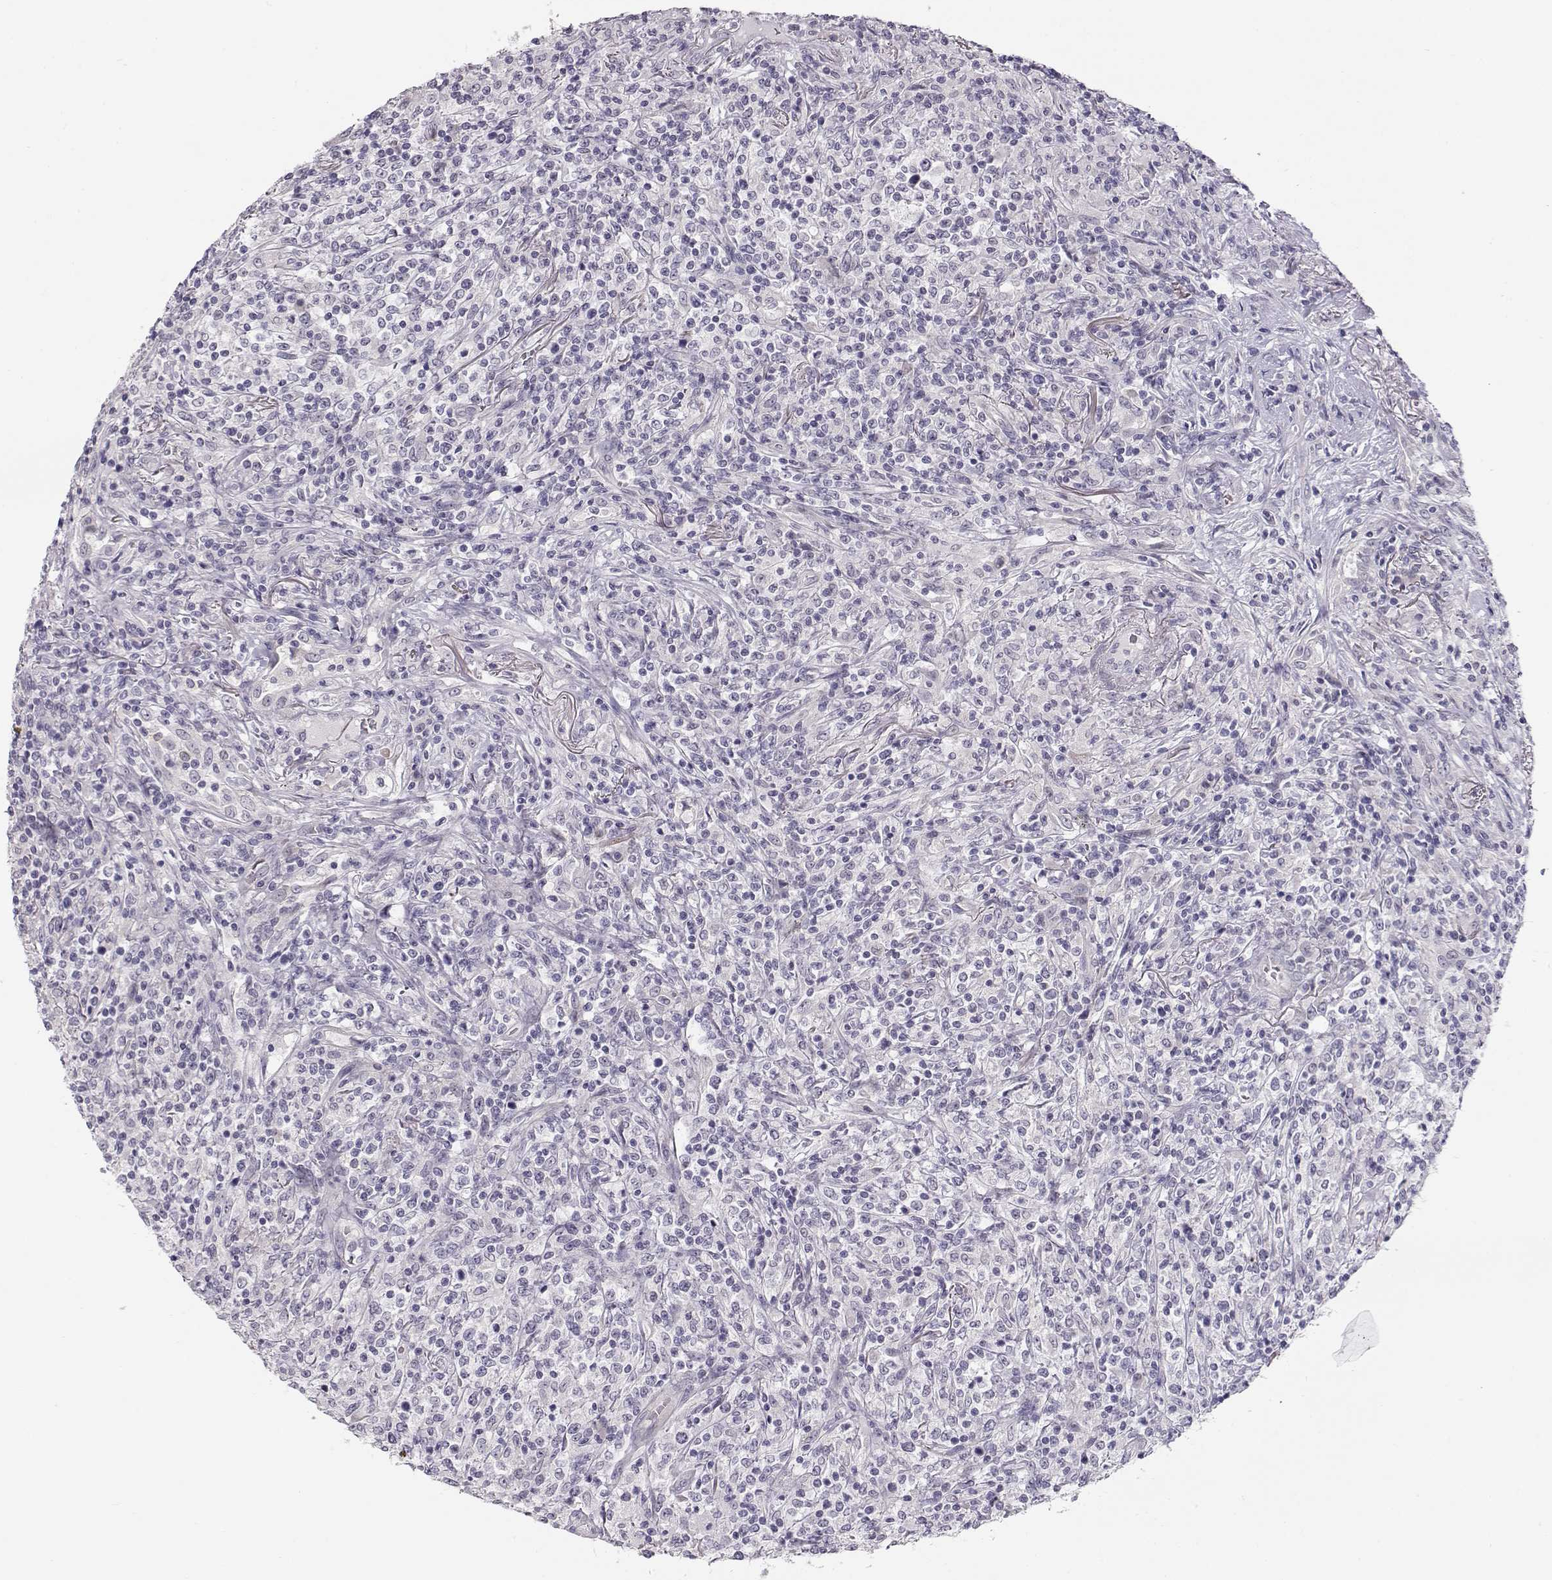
{"staining": {"intensity": "negative", "quantity": "none", "location": "none"}, "tissue": "lymphoma", "cell_type": "Tumor cells", "image_type": "cancer", "snomed": [{"axis": "morphology", "description": "Malignant lymphoma, non-Hodgkin's type, High grade"}, {"axis": "topography", "description": "Lung"}], "caption": "Lymphoma was stained to show a protein in brown. There is no significant expression in tumor cells.", "gene": "TTC26", "patient": {"sex": "male", "age": 79}}